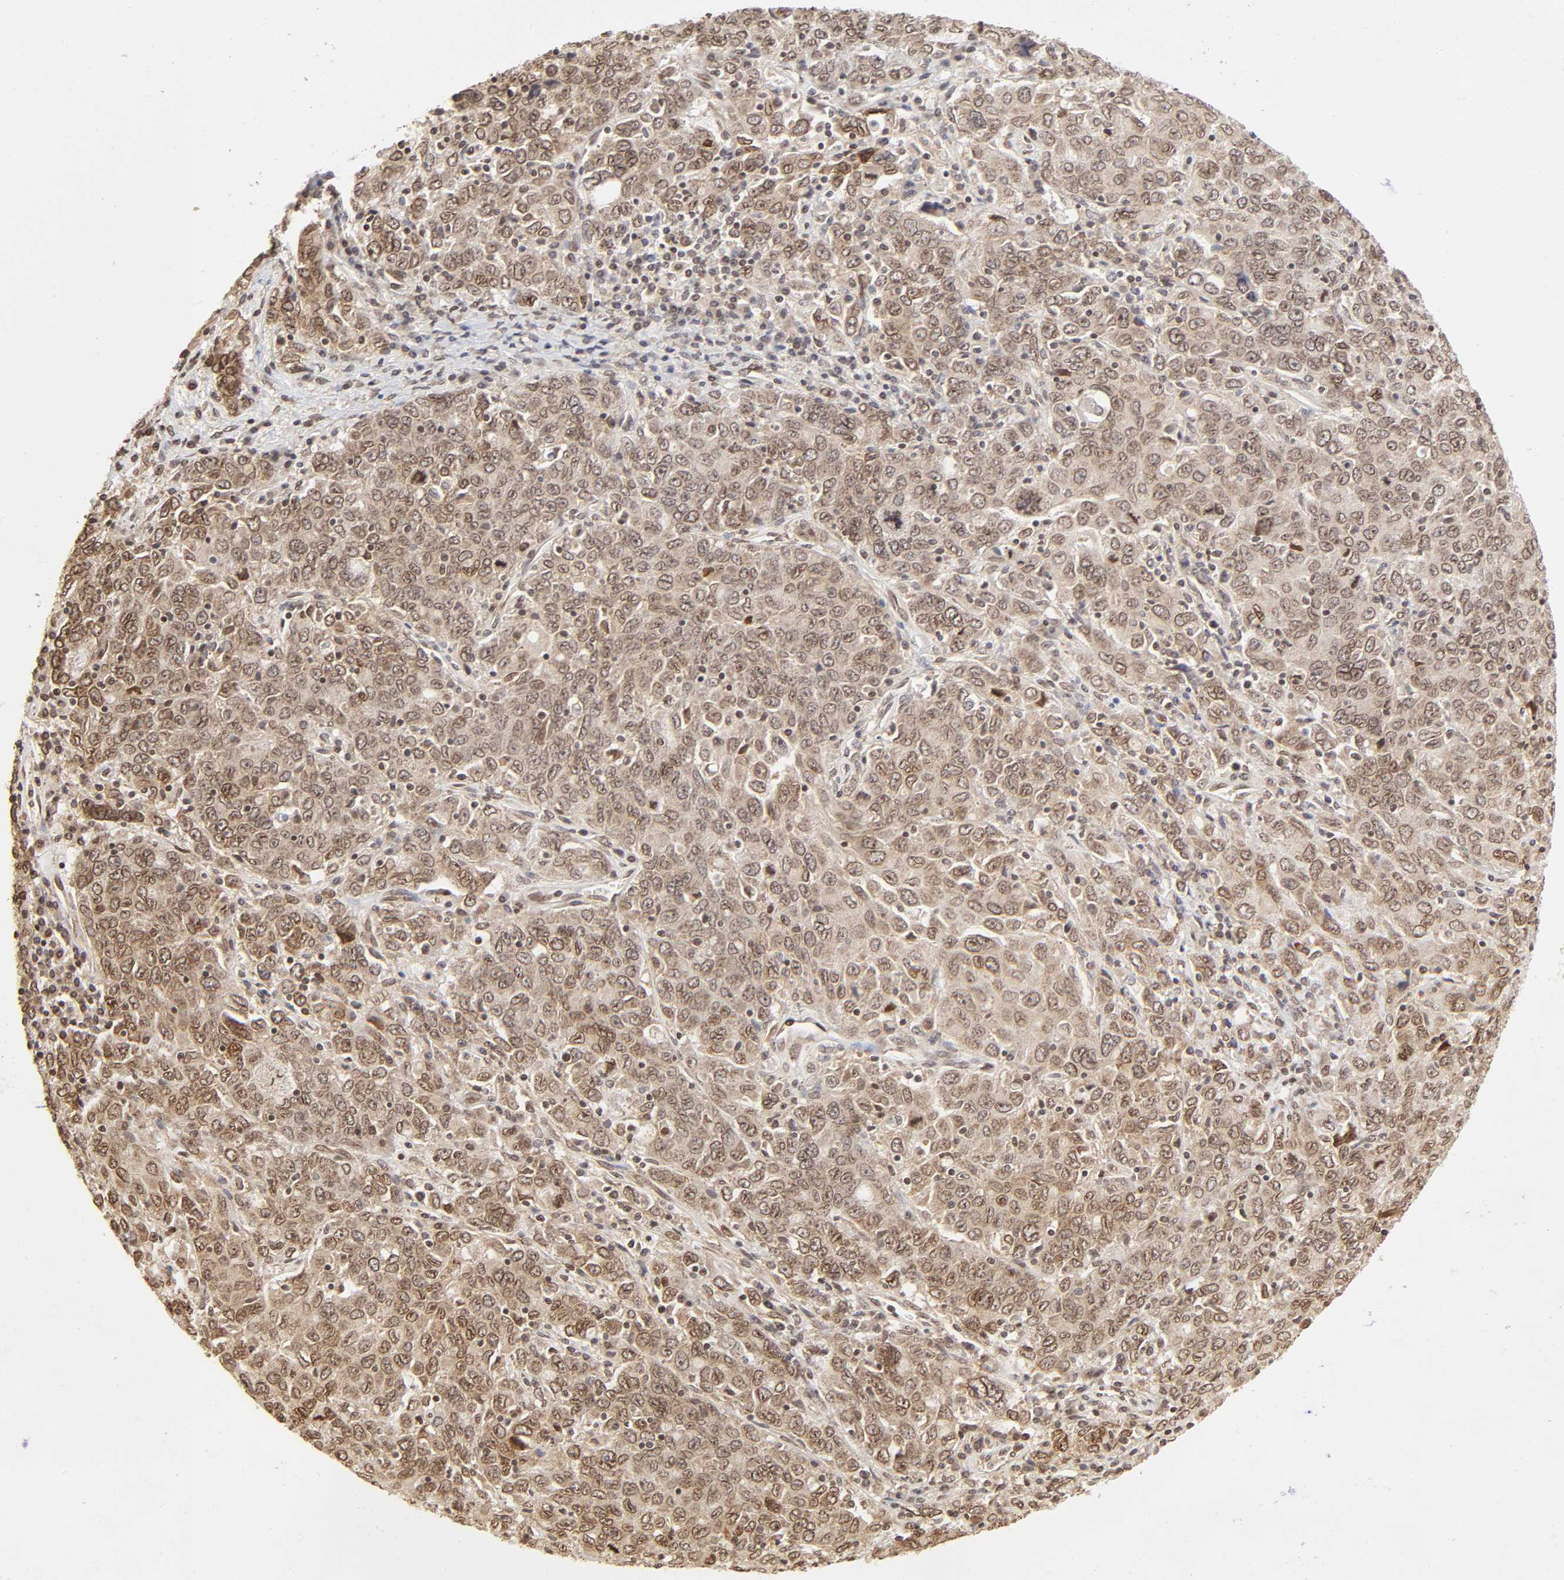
{"staining": {"intensity": "weak", "quantity": ">75%", "location": "cytoplasmic/membranous,nuclear"}, "tissue": "ovarian cancer", "cell_type": "Tumor cells", "image_type": "cancer", "snomed": [{"axis": "morphology", "description": "Carcinoma, endometroid"}, {"axis": "topography", "description": "Ovary"}], "caption": "Protein staining of ovarian cancer tissue displays weak cytoplasmic/membranous and nuclear expression in about >75% of tumor cells.", "gene": "MLLT6", "patient": {"sex": "female", "age": 62}}